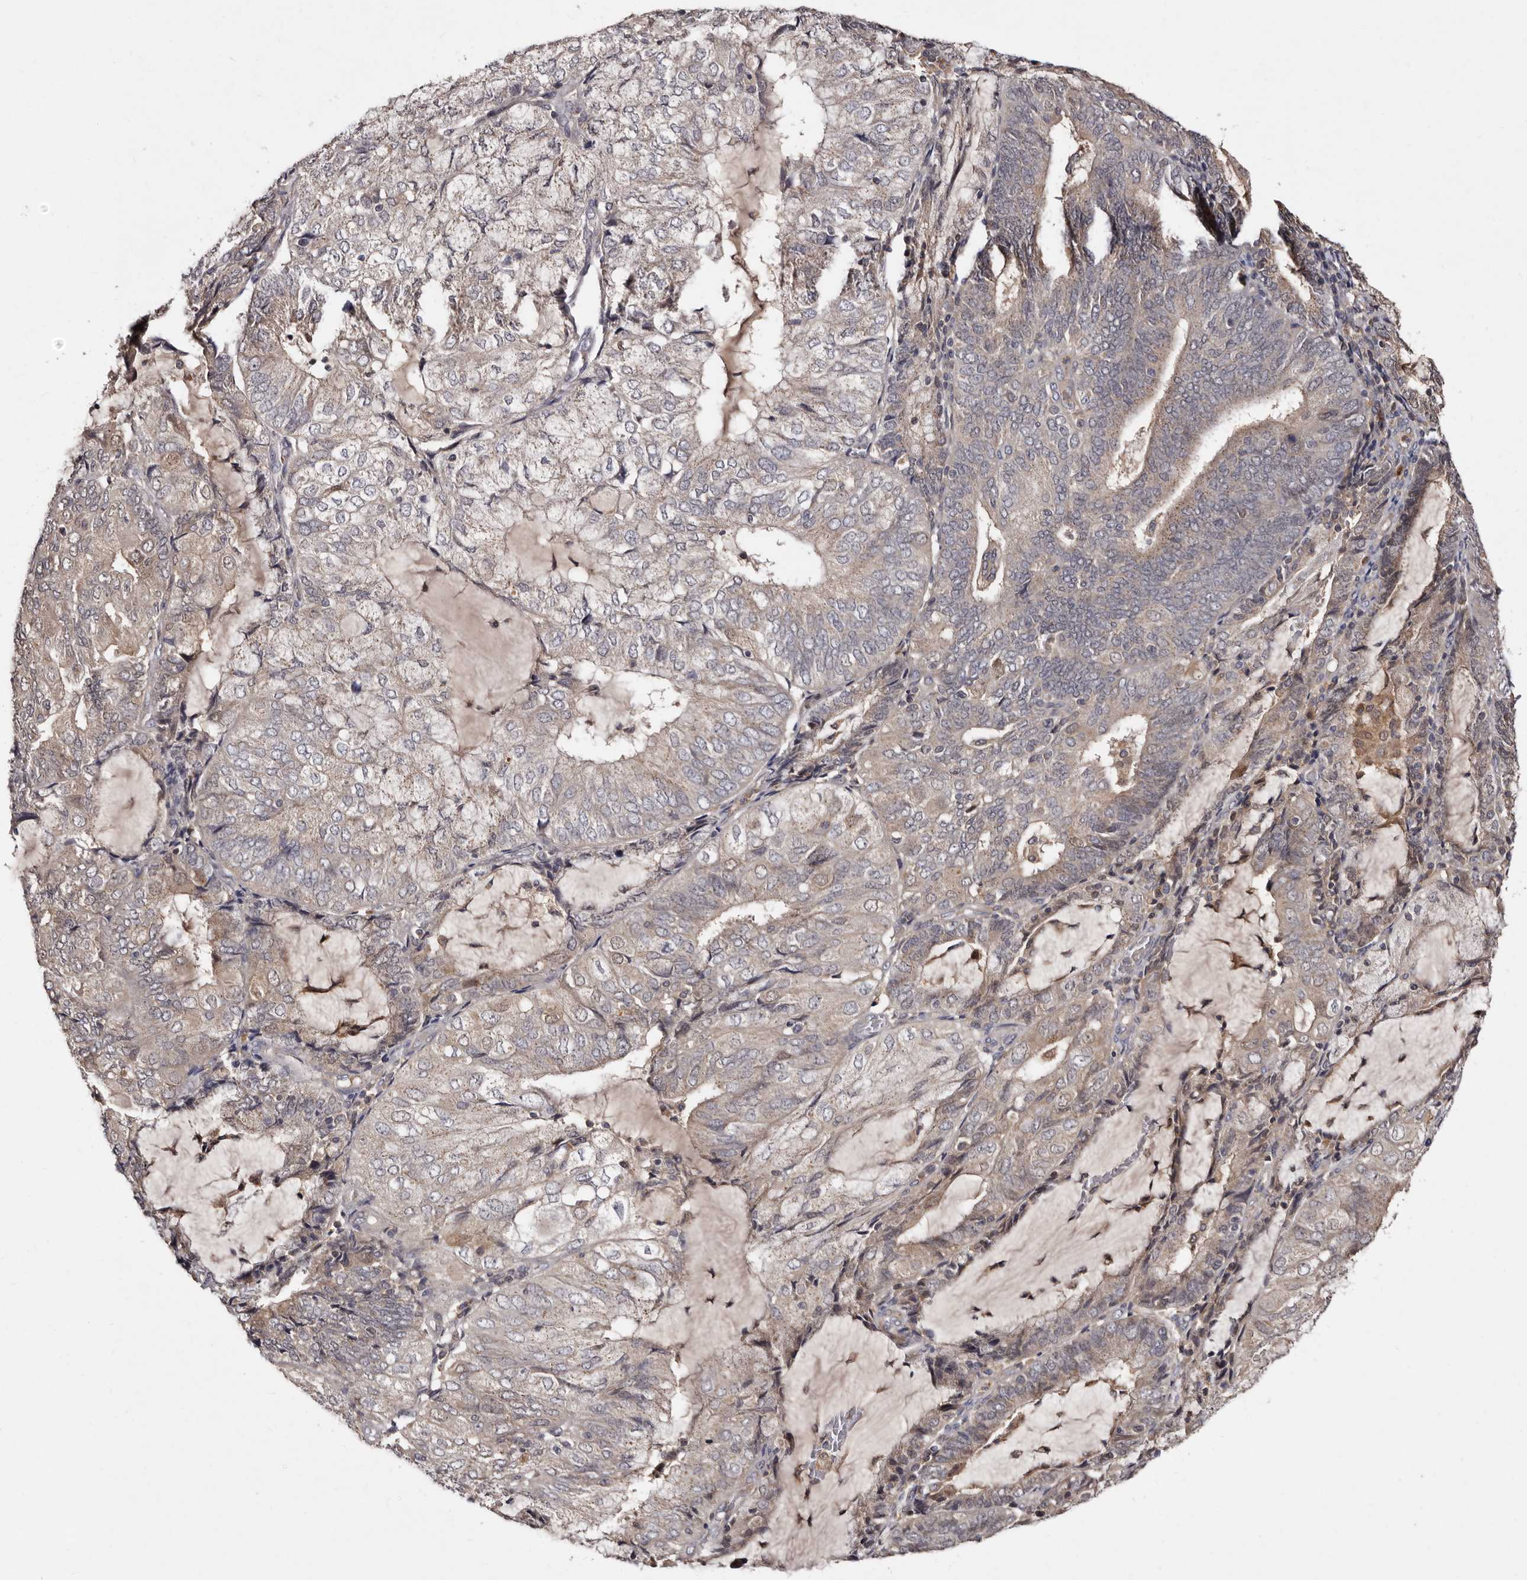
{"staining": {"intensity": "weak", "quantity": "25%-75%", "location": "cytoplasmic/membranous"}, "tissue": "endometrial cancer", "cell_type": "Tumor cells", "image_type": "cancer", "snomed": [{"axis": "morphology", "description": "Adenocarcinoma, NOS"}, {"axis": "topography", "description": "Endometrium"}], "caption": "Immunohistochemical staining of endometrial cancer (adenocarcinoma) reveals low levels of weak cytoplasmic/membranous protein staining in approximately 25%-75% of tumor cells. (brown staining indicates protein expression, while blue staining denotes nuclei).", "gene": "DNPH1", "patient": {"sex": "female", "age": 81}}